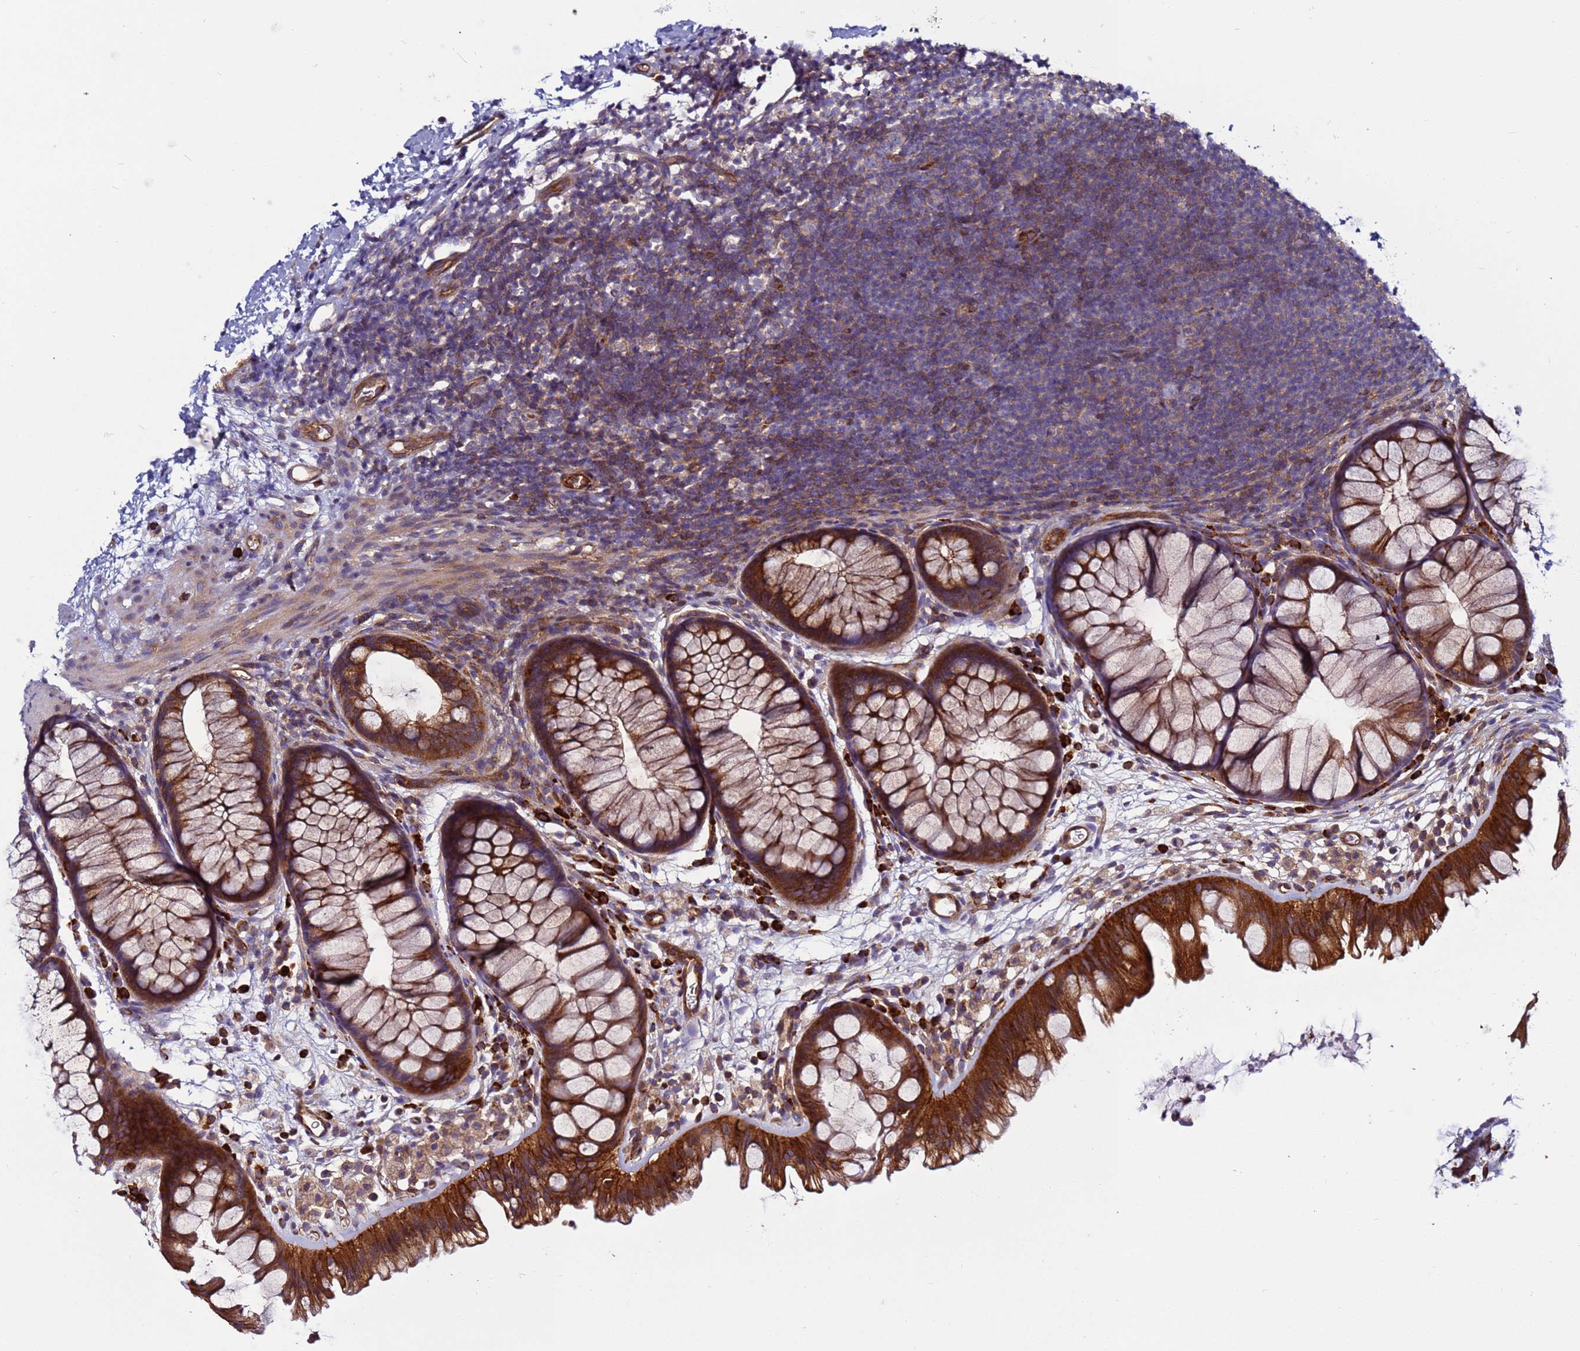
{"staining": {"intensity": "moderate", "quantity": ">75%", "location": "cytoplasmic/membranous"}, "tissue": "colon", "cell_type": "Endothelial cells", "image_type": "normal", "snomed": [{"axis": "morphology", "description": "Normal tissue, NOS"}, {"axis": "topography", "description": "Colon"}], "caption": "IHC (DAB (3,3'-diaminobenzidine)) staining of benign colon demonstrates moderate cytoplasmic/membranous protein staining in approximately >75% of endothelial cells.", "gene": "EFCAB8", "patient": {"sex": "female", "age": 62}}